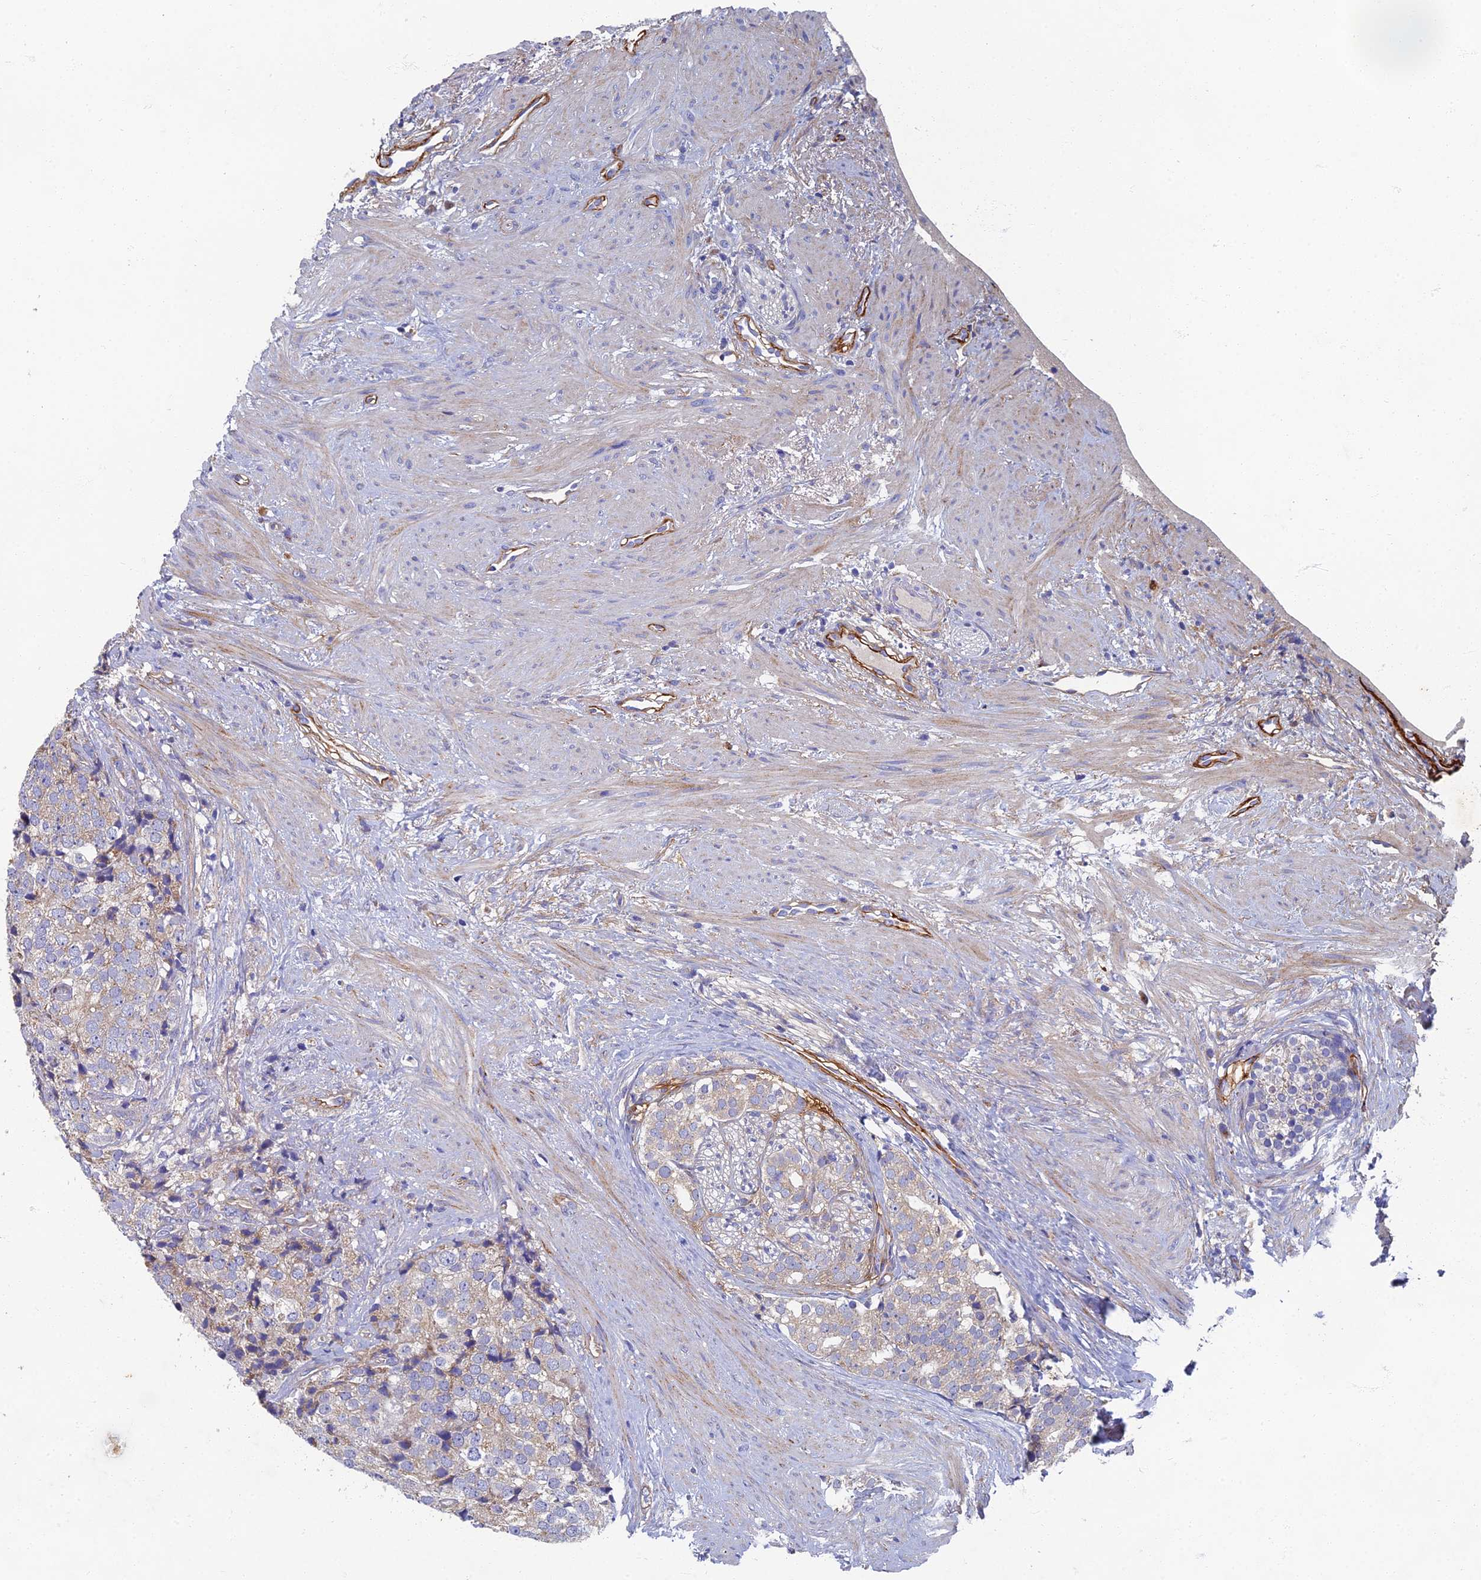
{"staining": {"intensity": "negative", "quantity": "none", "location": "none"}, "tissue": "prostate cancer", "cell_type": "Tumor cells", "image_type": "cancer", "snomed": [{"axis": "morphology", "description": "Adenocarcinoma, High grade"}, {"axis": "topography", "description": "Prostate"}], "caption": "Immunohistochemistry (IHC) image of neoplastic tissue: human prostate cancer (high-grade adenocarcinoma) stained with DAB (3,3'-diaminobenzidine) reveals no significant protein staining in tumor cells. (Stains: DAB immunohistochemistry with hematoxylin counter stain, Microscopy: brightfield microscopy at high magnification).", "gene": "RNASEK", "patient": {"sex": "male", "age": 49}}